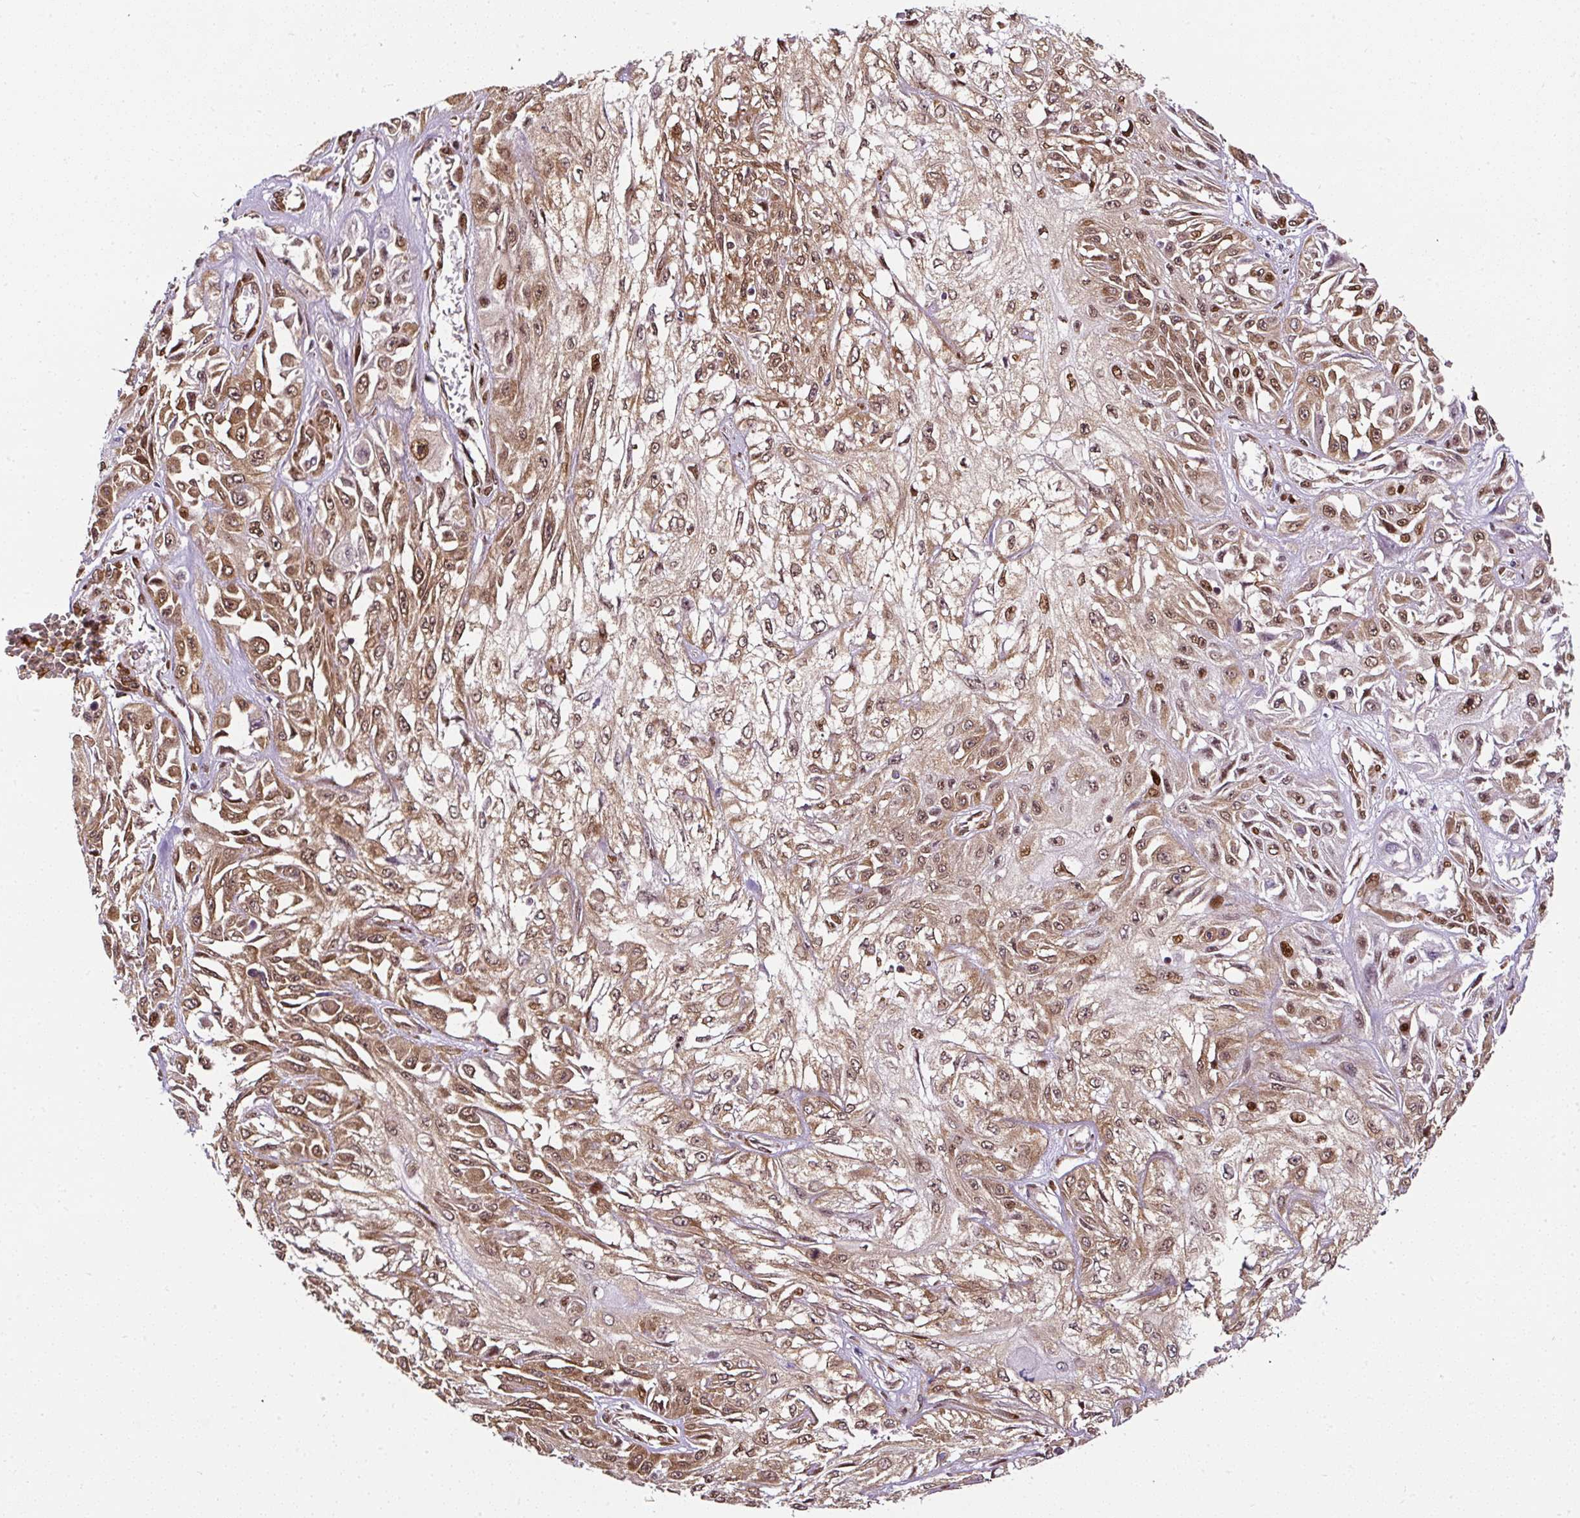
{"staining": {"intensity": "moderate", "quantity": ">75%", "location": "cytoplasmic/membranous,nuclear"}, "tissue": "skin cancer", "cell_type": "Tumor cells", "image_type": "cancer", "snomed": [{"axis": "morphology", "description": "Squamous cell carcinoma, NOS"}, {"axis": "morphology", "description": "Squamous cell carcinoma, metastatic, NOS"}, {"axis": "topography", "description": "Skin"}, {"axis": "topography", "description": "Lymph node"}], "caption": "The image reveals a brown stain indicating the presence of a protein in the cytoplasmic/membranous and nuclear of tumor cells in metastatic squamous cell carcinoma (skin).", "gene": "KDM4E", "patient": {"sex": "male", "age": 75}}